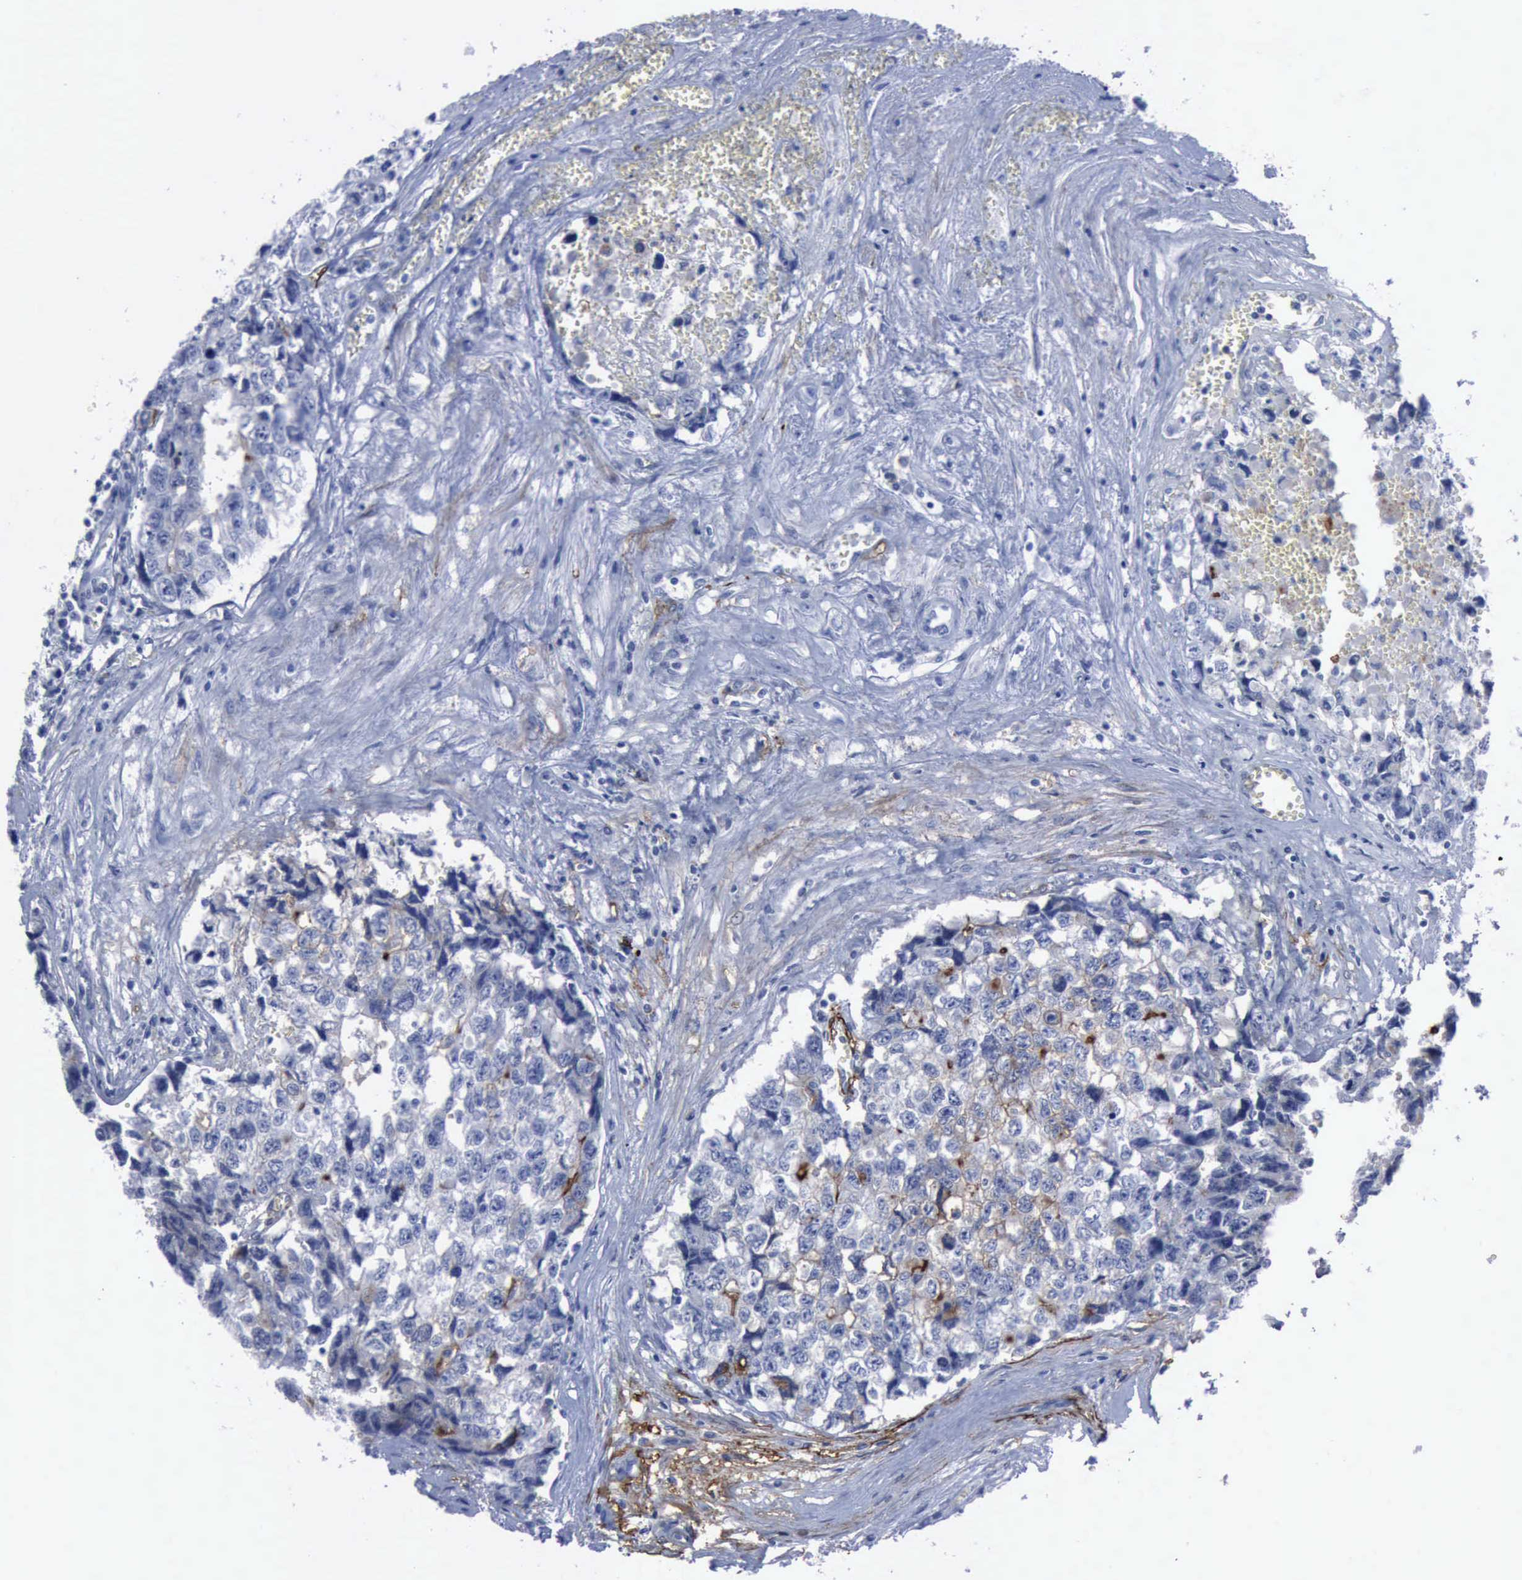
{"staining": {"intensity": "negative", "quantity": "none", "location": "none"}, "tissue": "testis cancer", "cell_type": "Tumor cells", "image_type": "cancer", "snomed": [{"axis": "morphology", "description": "Carcinoma, Embryonal, NOS"}, {"axis": "topography", "description": "Testis"}], "caption": "Tumor cells show no significant expression in testis embryonal carcinoma.", "gene": "NGFR", "patient": {"sex": "male", "age": 31}}